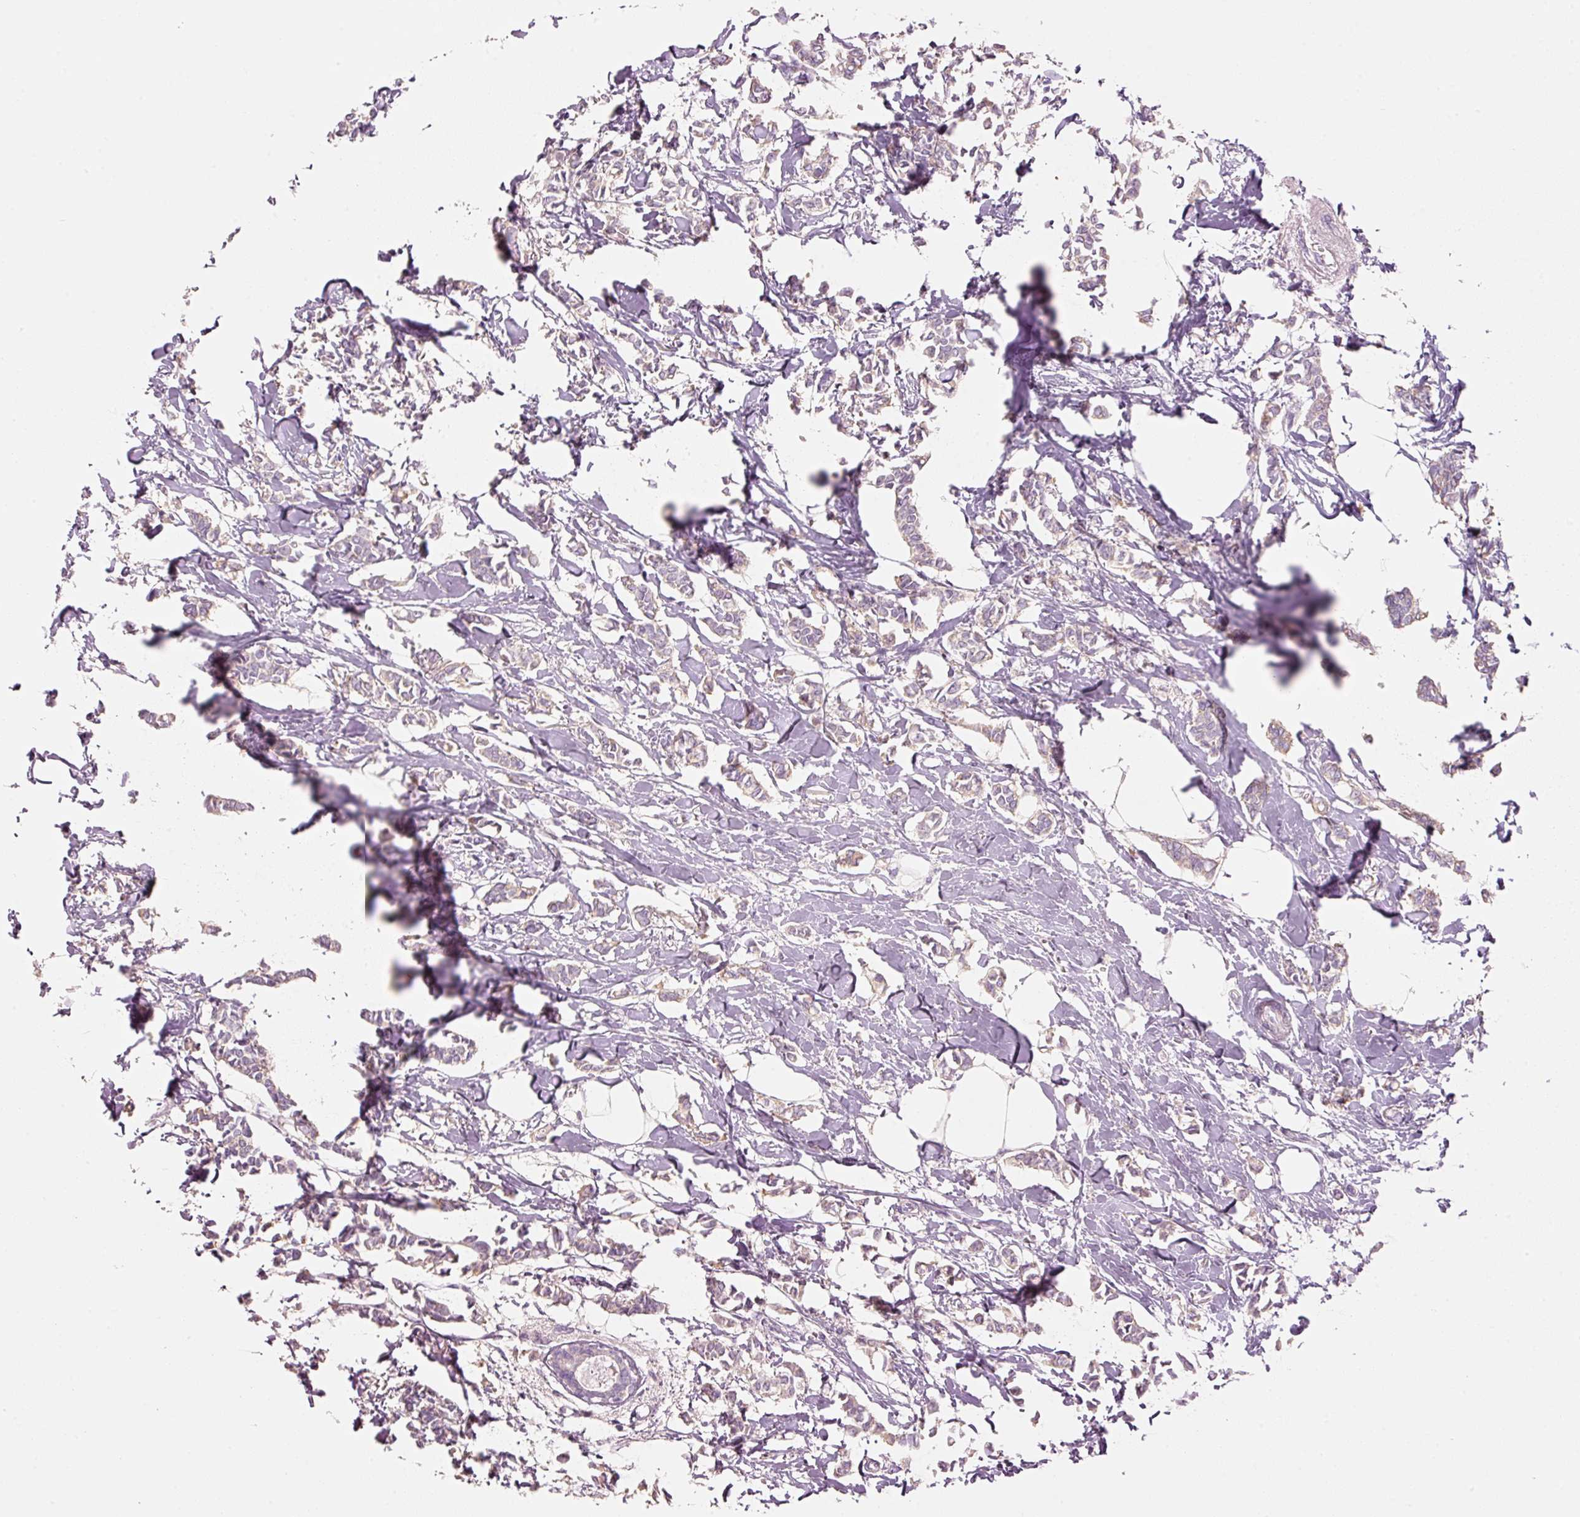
{"staining": {"intensity": "weak", "quantity": "<25%", "location": "cytoplasmic/membranous"}, "tissue": "breast cancer", "cell_type": "Tumor cells", "image_type": "cancer", "snomed": [{"axis": "morphology", "description": "Duct carcinoma"}, {"axis": "topography", "description": "Breast"}], "caption": "There is no significant expression in tumor cells of breast infiltrating ductal carcinoma.", "gene": "PDXDC1", "patient": {"sex": "female", "age": 41}}